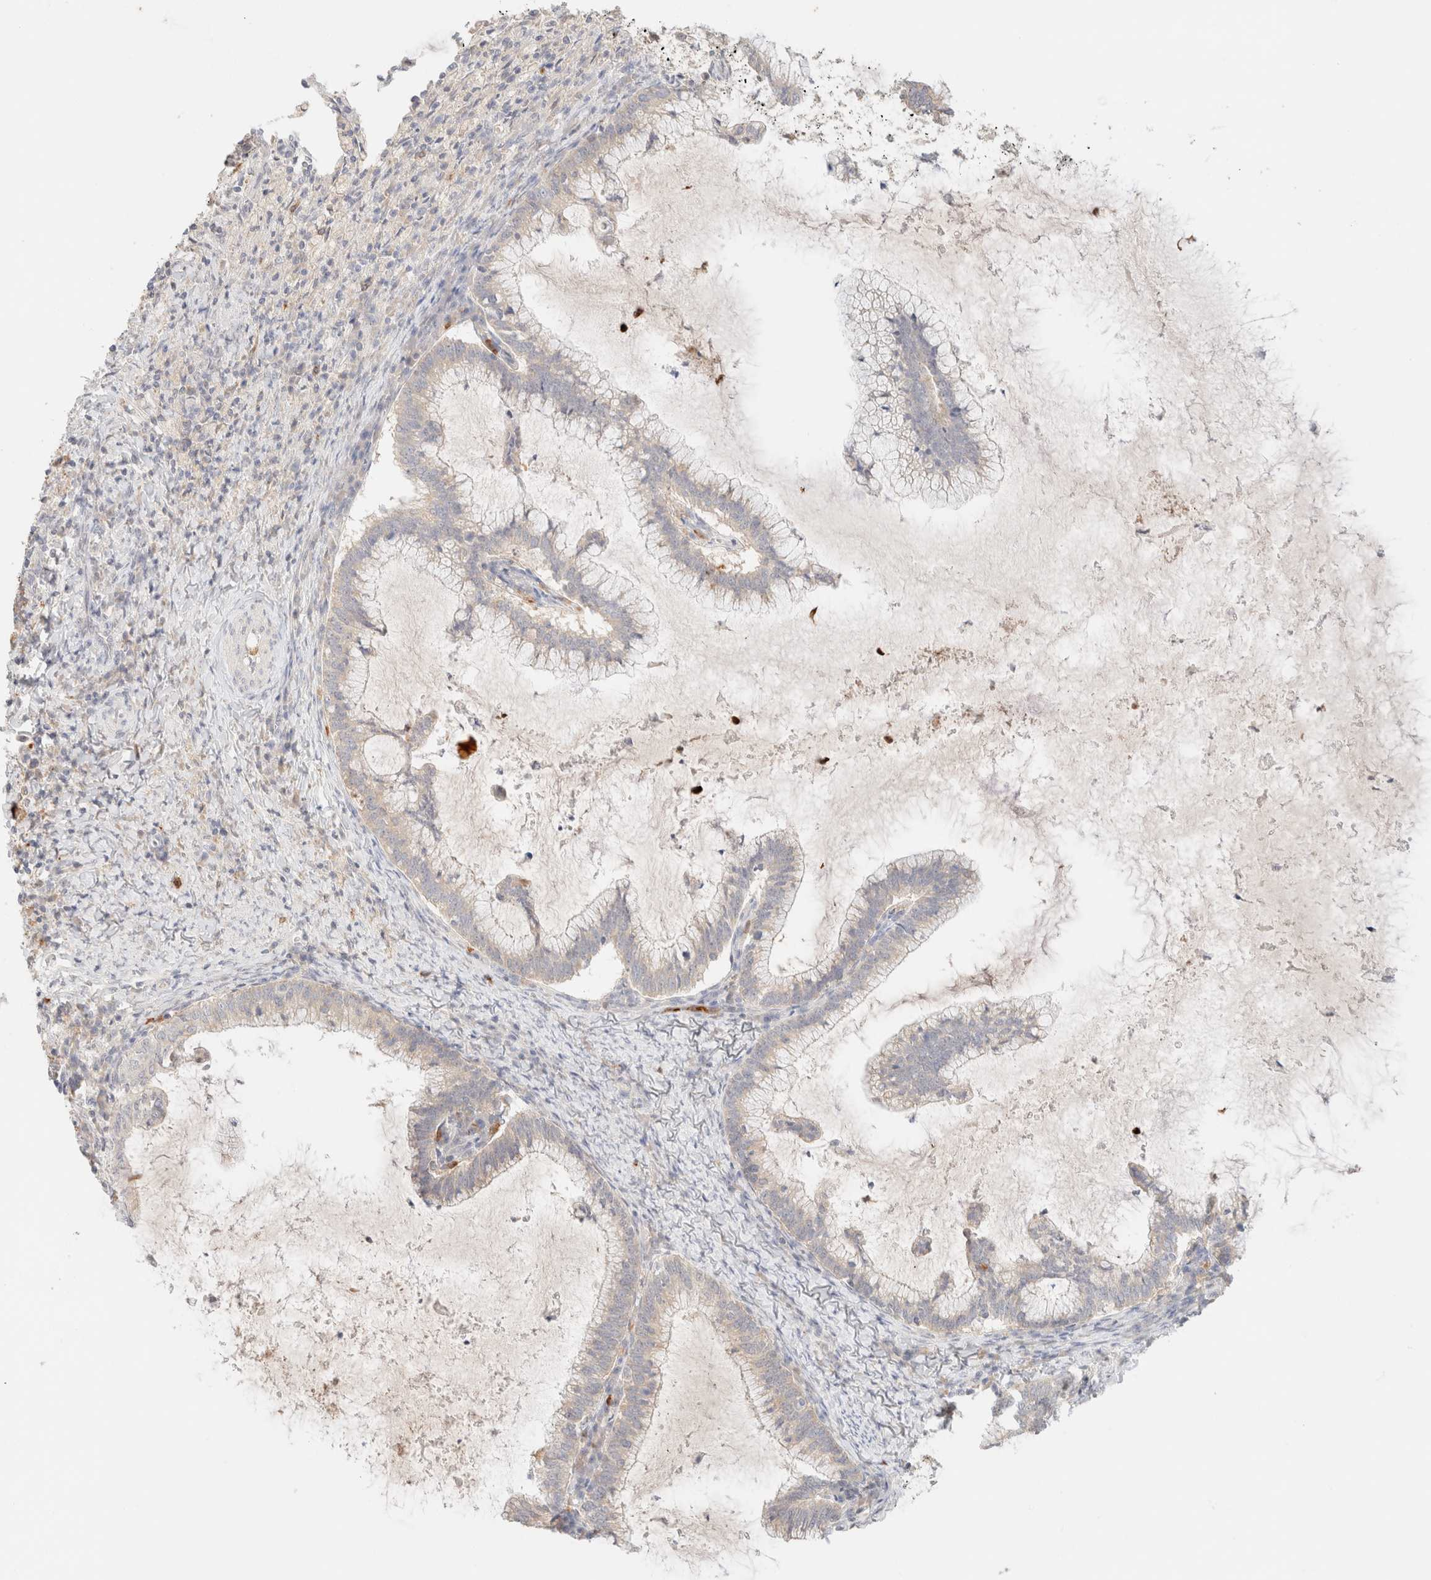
{"staining": {"intensity": "moderate", "quantity": "25%-75%", "location": "cytoplasmic/membranous"}, "tissue": "cervical cancer", "cell_type": "Tumor cells", "image_type": "cancer", "snomed": [{"axis": "morphology", "description": "Adenocarcinoma, NOS"}, {"axis": "topography", "description": "Cervix"}], "caption": "Cervical cancer (adenocarcinoma) tissue exhibits moderate cytoplasmic/membranous expression in approximately 25%-75% of tumor cells, visualized by immunohistochemistry. (DAB = brown stain, brightfield microscopy at high magnification).", "gene": "SGSM2", "patient": {"sex": "female", "age": 36}}